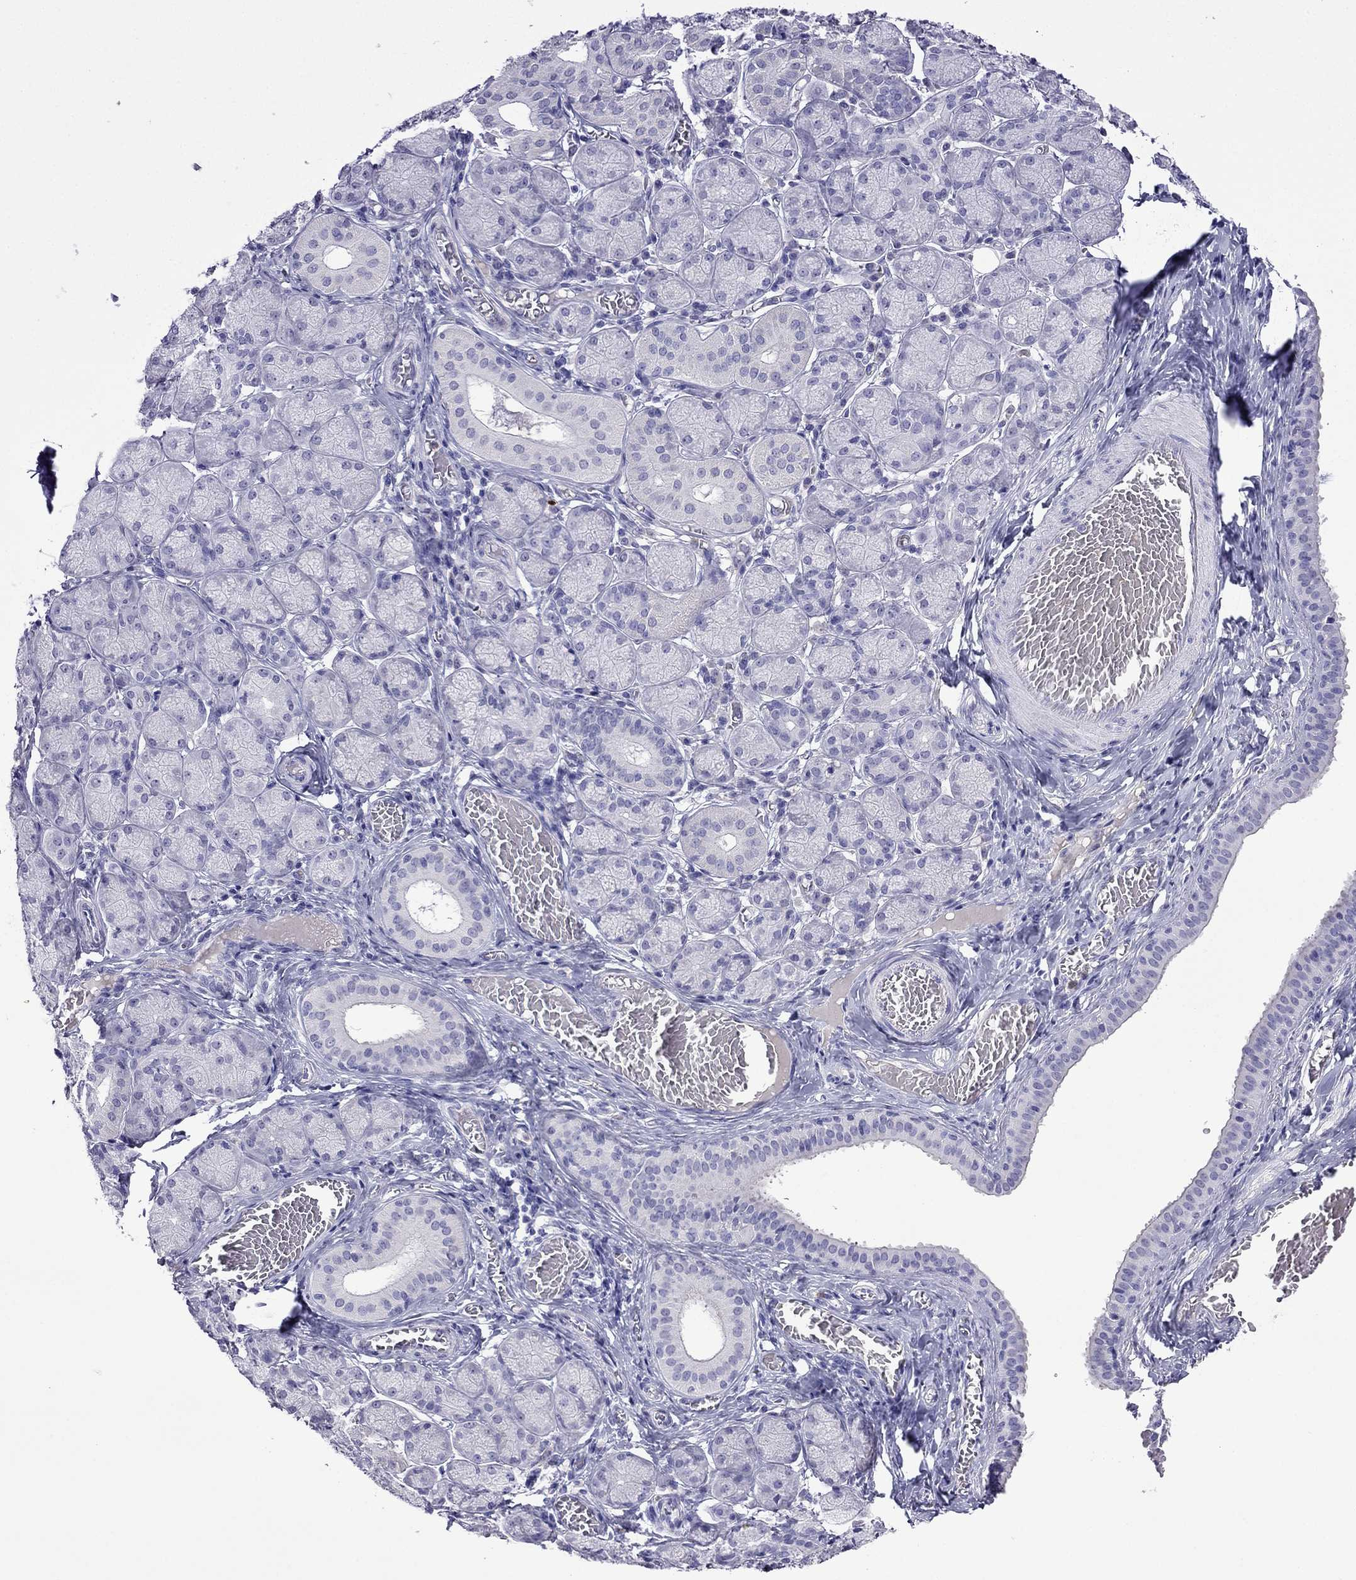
{"staining": {"intensity": "negative", "quantity": "none", "location": "none"}, "tissue": "salivary gland", "cell_type": "Glandular cells", "image_type": "normal", "snomed": [{"axis": "morphology", "description": "Normal tissue, NOS"}, {"axis": "topography", "description": "Salivary gland"}, {"axis": "topography", "description": "Peripheral nerve tissue"}], "caption": "Glandular cells show no significant expression in unremarkable salivary gland. (DAB (3,3'-diaminobenzidine) immunohistochemistry with hematoxylin counter stain).", "gene": "CDHR4", "patient": {"sex": "female", "age": 24}}